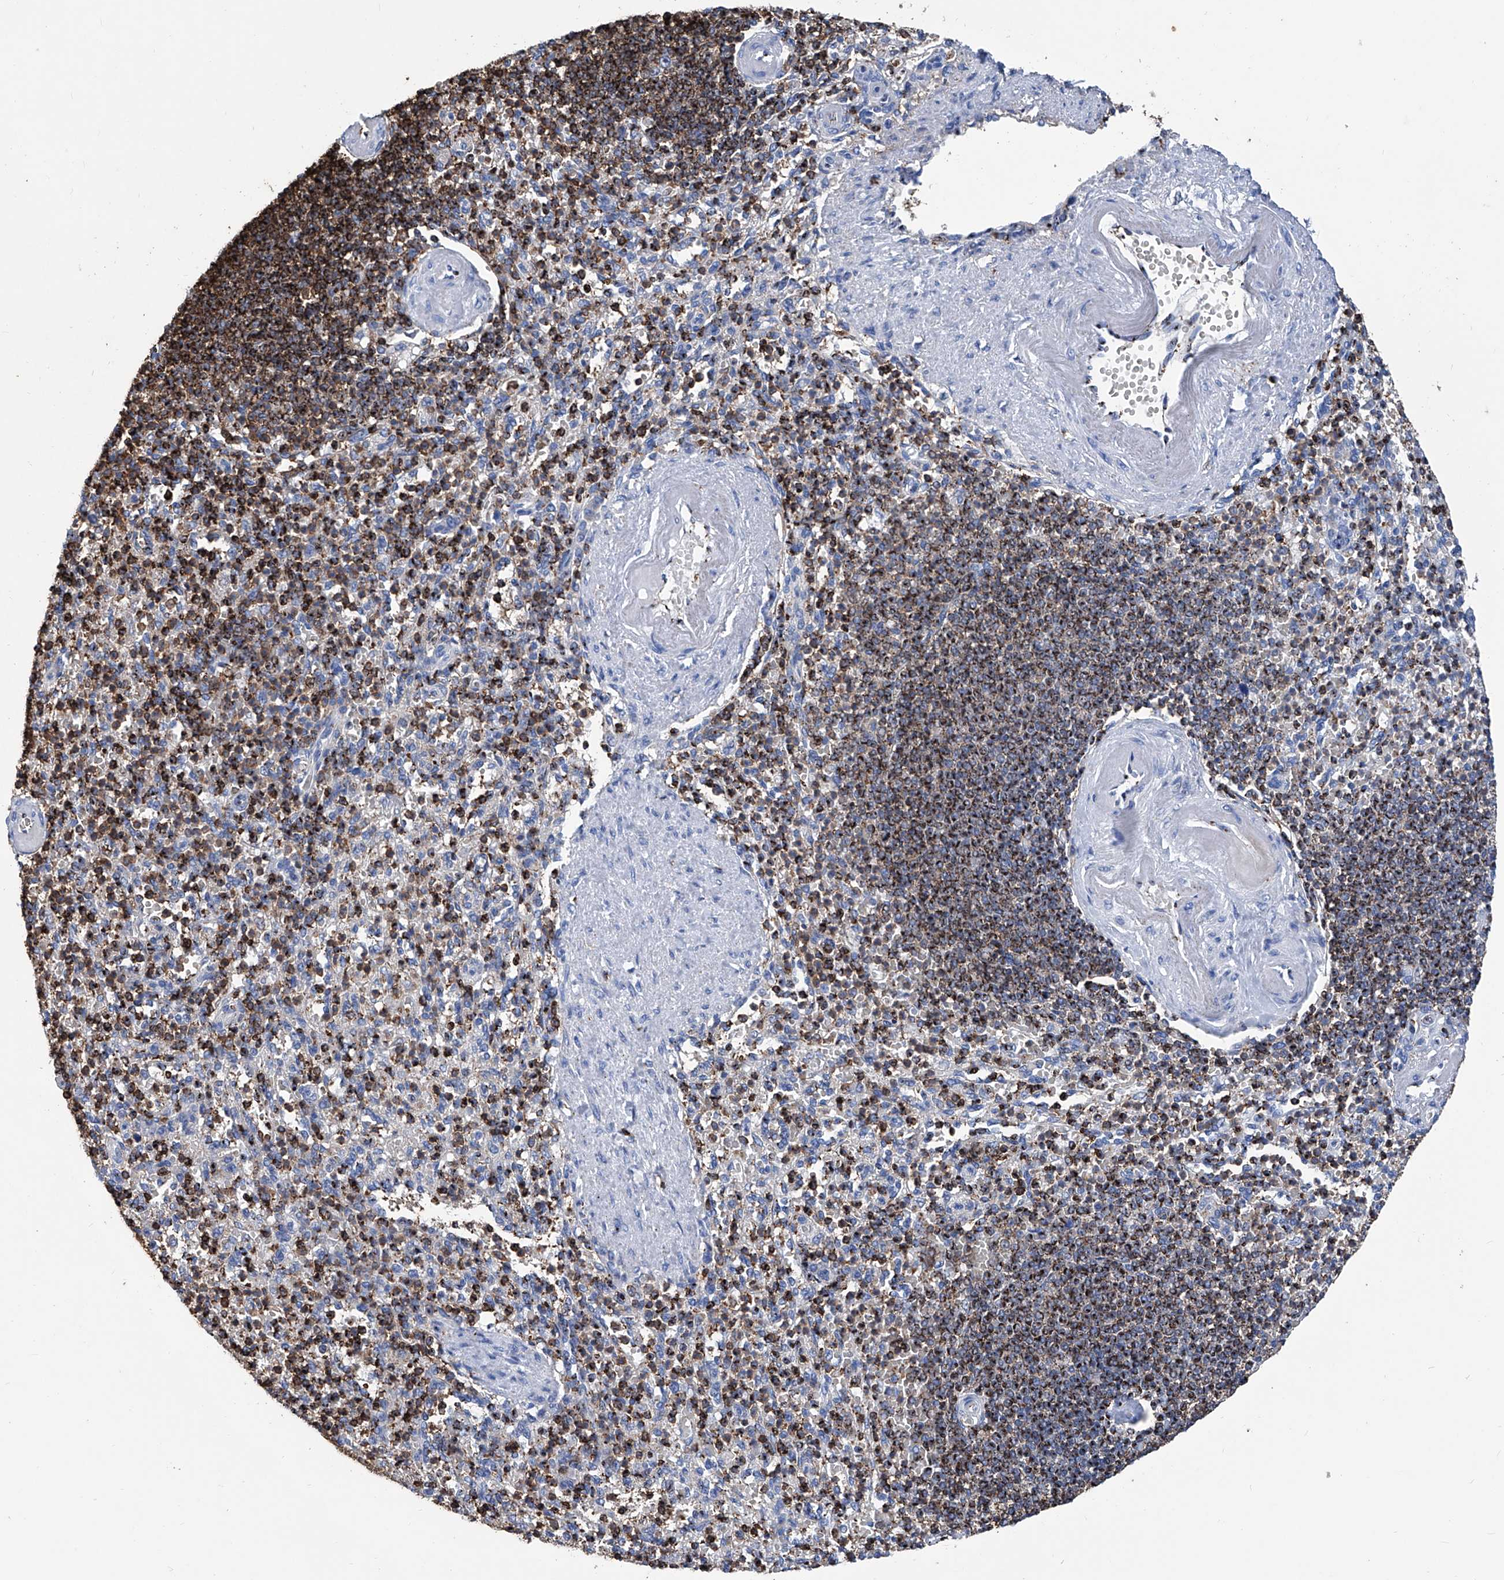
{"staining": {"intensity": "strong", "quantity": ">75%", "location": "cytoplasmic/membranous"}, "tissue": "spleen", "cell_type": "Cells in red pulp", "image_type": "normal", "snomed": [{"axis": "morphology", "description": "Normal tissue, NOS"}, {"axis": "topography", "description": "Spleen"}], "caption": "Brown immunohistochemical staining in benign spleen reveals strong cytoplasmic/membranous expression in about >75% of cells in red pulp.", "gene": "ZNF484", "patient": {"sex": "female", "age": 74}}